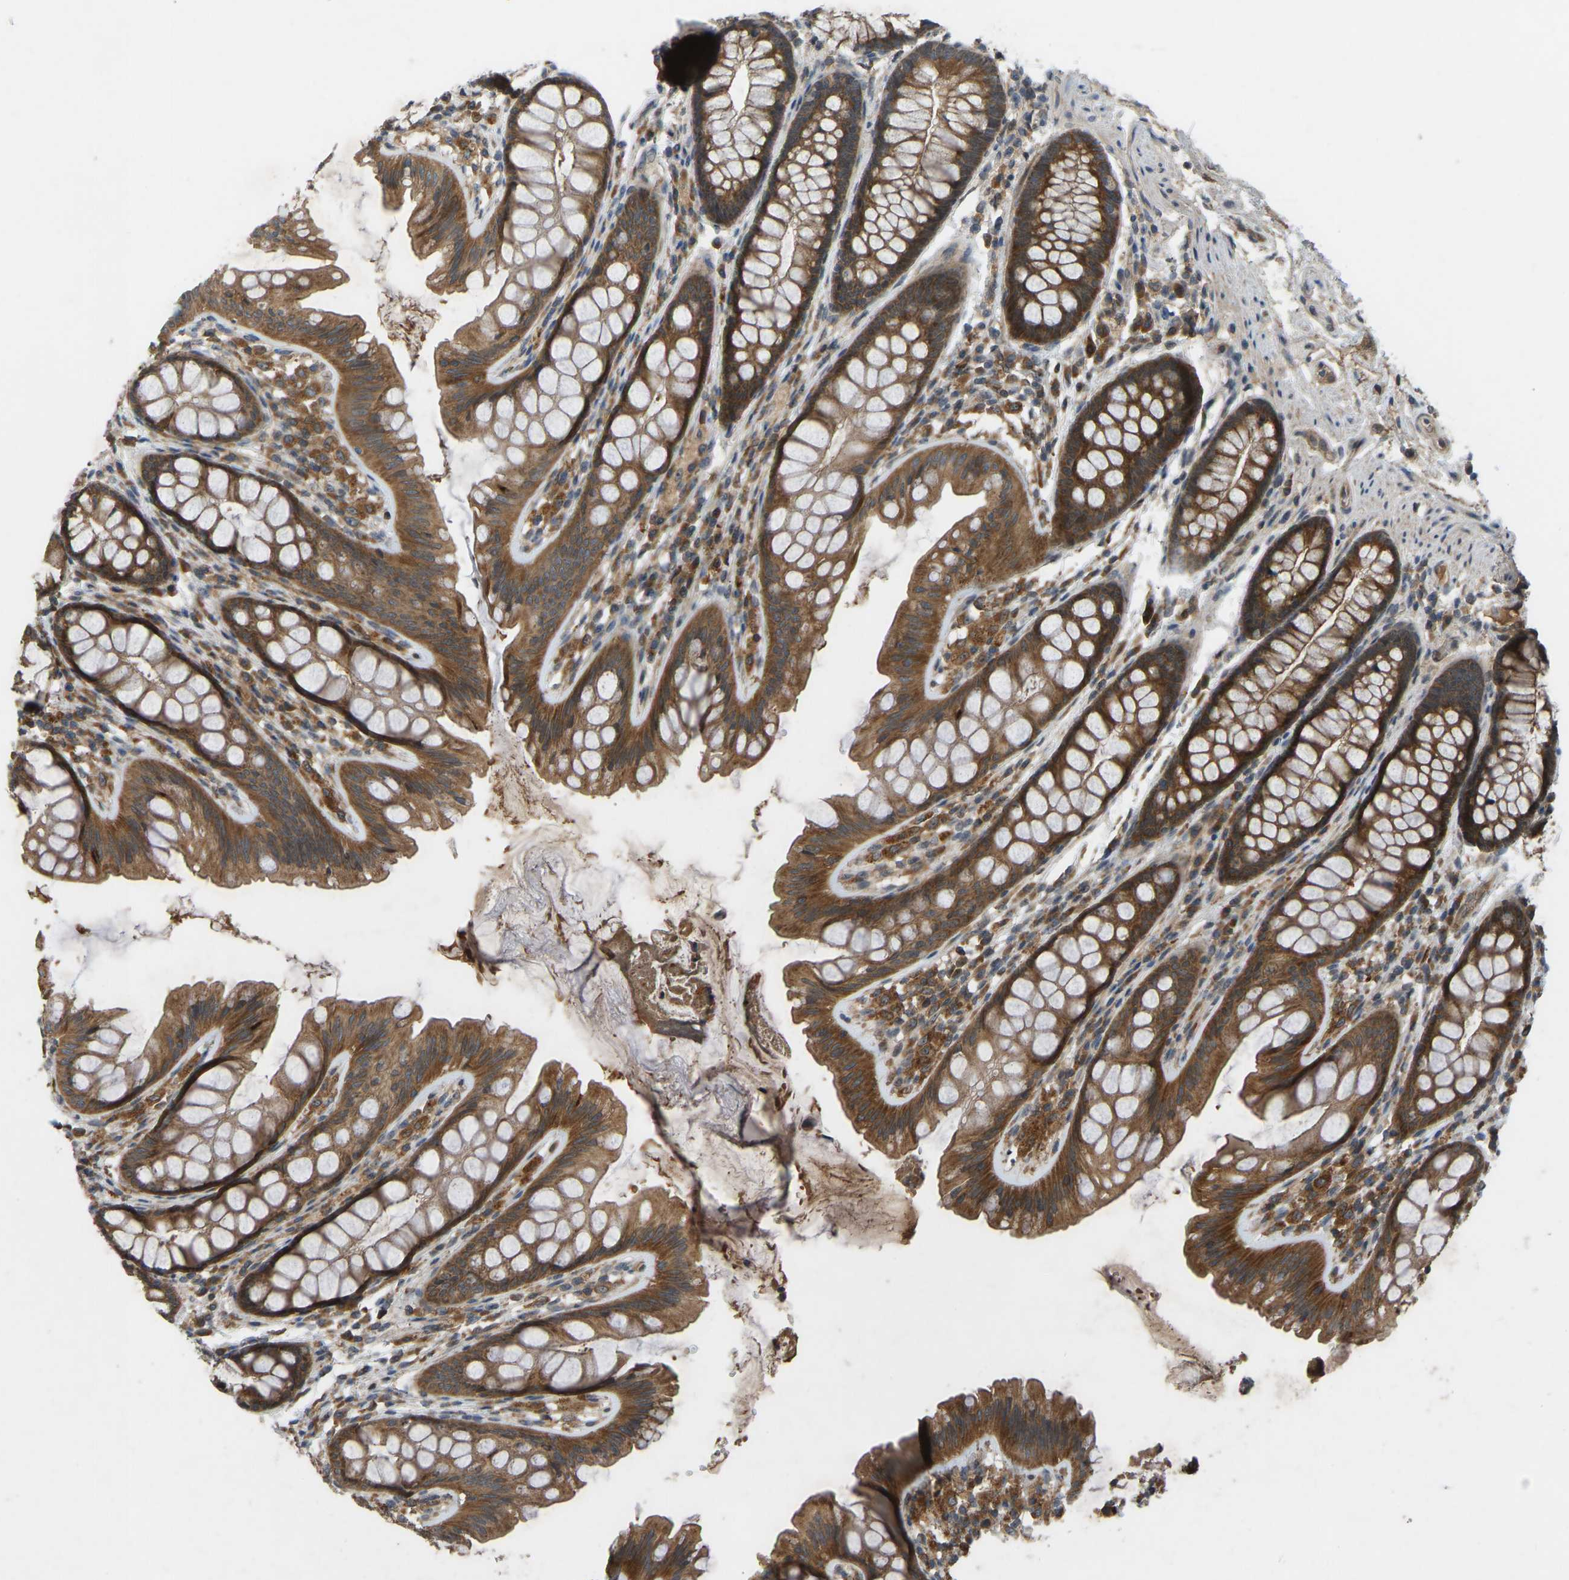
{"staining": {"intensity": "moderate", "quantity": ">75%", "location": "cytoplasmic/membranous"}, "tissue": "colon", "cell_type": "Endothelial cells", "image_type": "normal", "snomed": [{"axis": "morphology", "description": "Normal tissue, NOS"}, {"axis": "topography", "description": "Colon"}], "caption": "The image reveals immunohistochemical staining of normal colon. There is moderate cytoplasmic/membranous expression is appreciated in about >75% of endothelial cells. The staining is performed using DAB (3,3'-diaminobenzidine) brown chromogen to label protein expression. The nuclei are counter-stained blue using hematoxylin.", "gene": "ZNF71", "patient": {"sex": "female", "age": 56}}